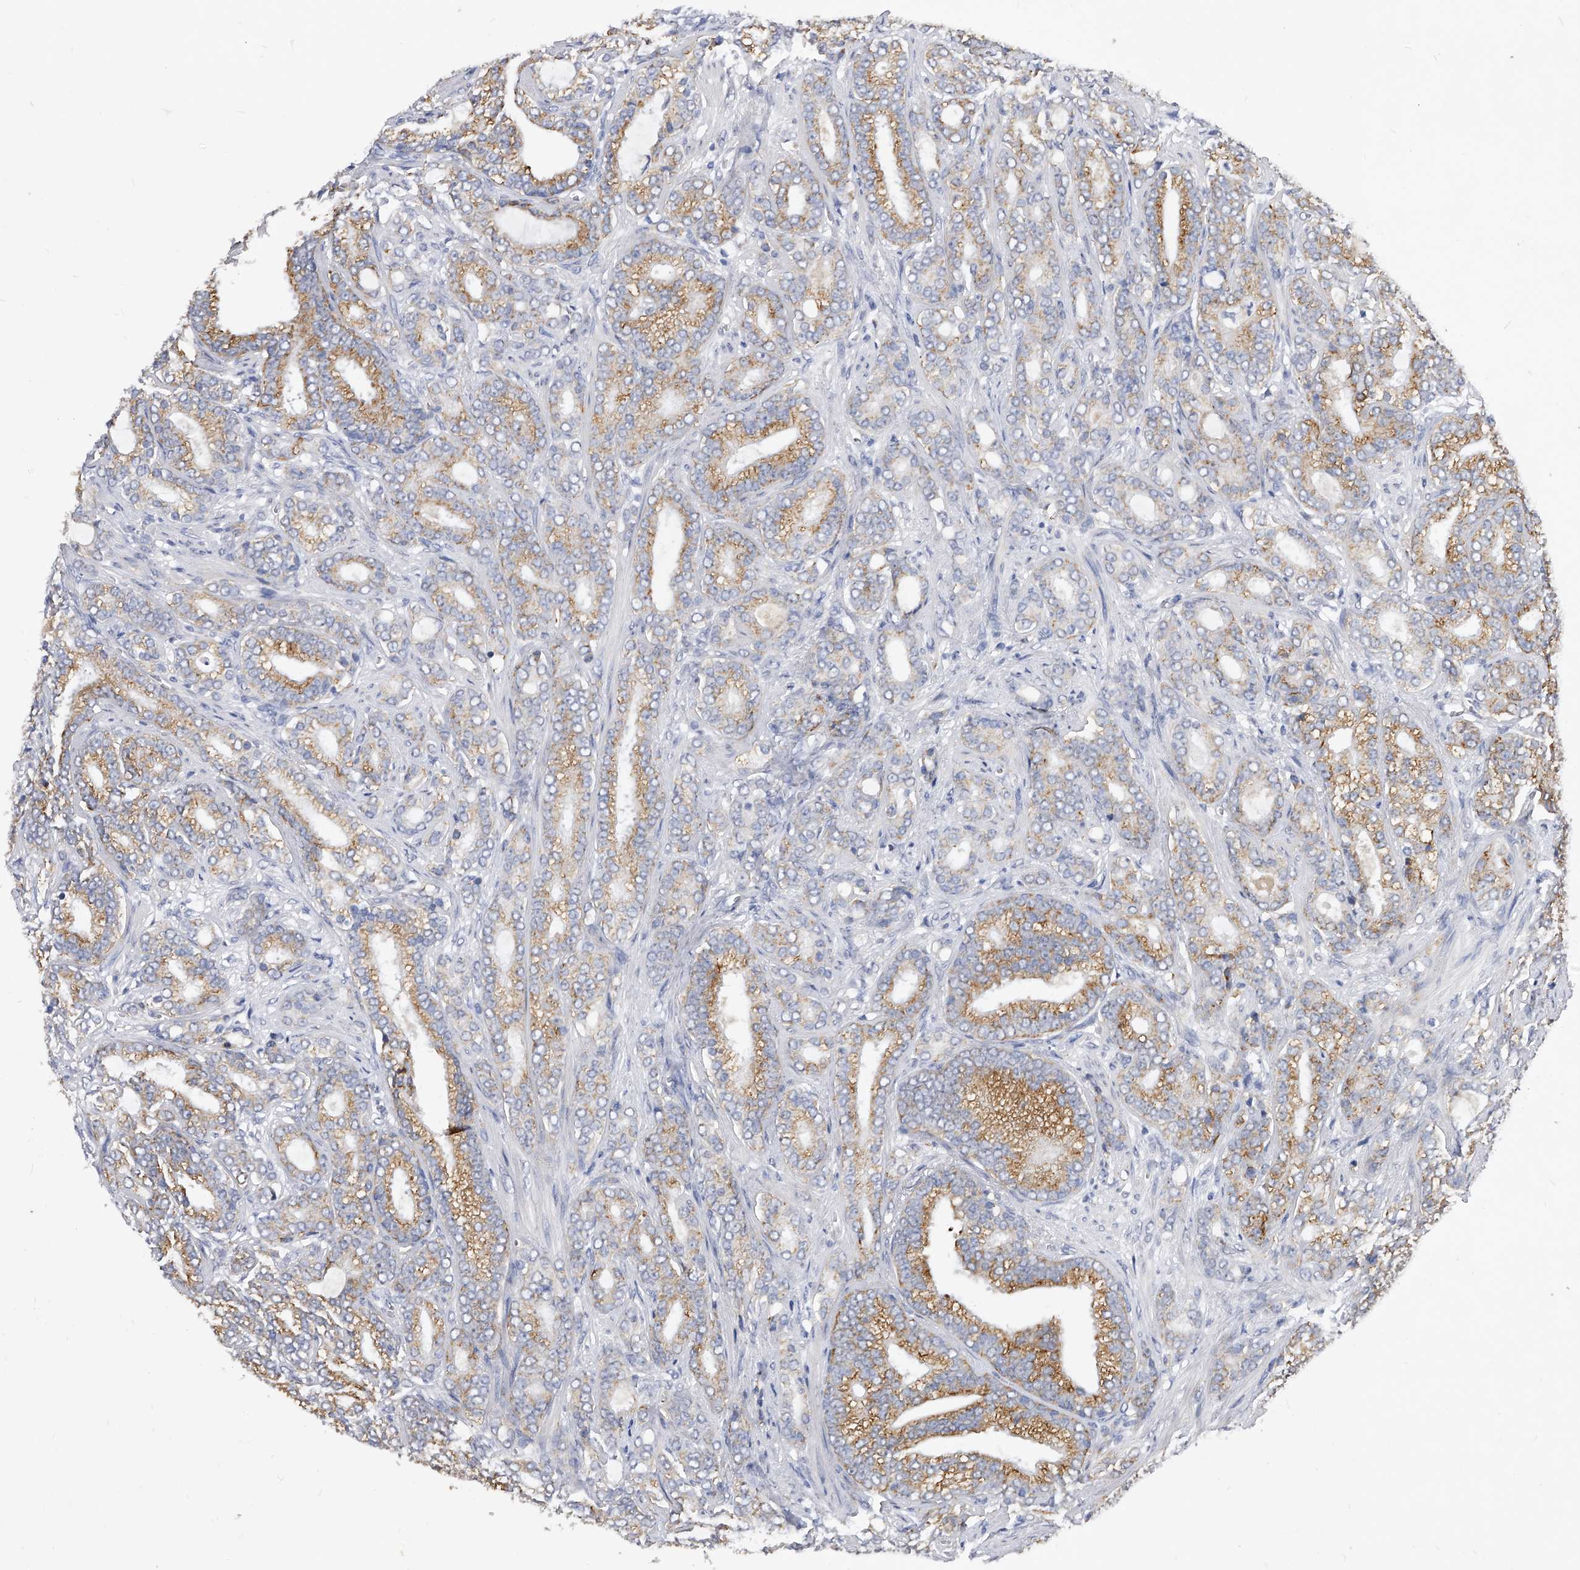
{"staining": {"intensity": "moderate", "quantity": "25%-75%", "location": "cytoplasmic/membranous"}, "tissue": "prostate cancer", "cell_type": "Tumor cells", "image_type": "cancer", "snomed": [{"axis": "morphology", "description": "Adenocarcinoma, High grade"}, {"axis": "topography", "description": "Prostate and seminal vesicle, NOS"}], "caption": "Protein staining by IHC displays moderate cytoplasmic/membranous positivity in about 25%-75% of tumor cells in high-grade adenocarcinoma (prostate).", "gene": "ZNF529", "patient": {"sex": "male", "age": 67}}